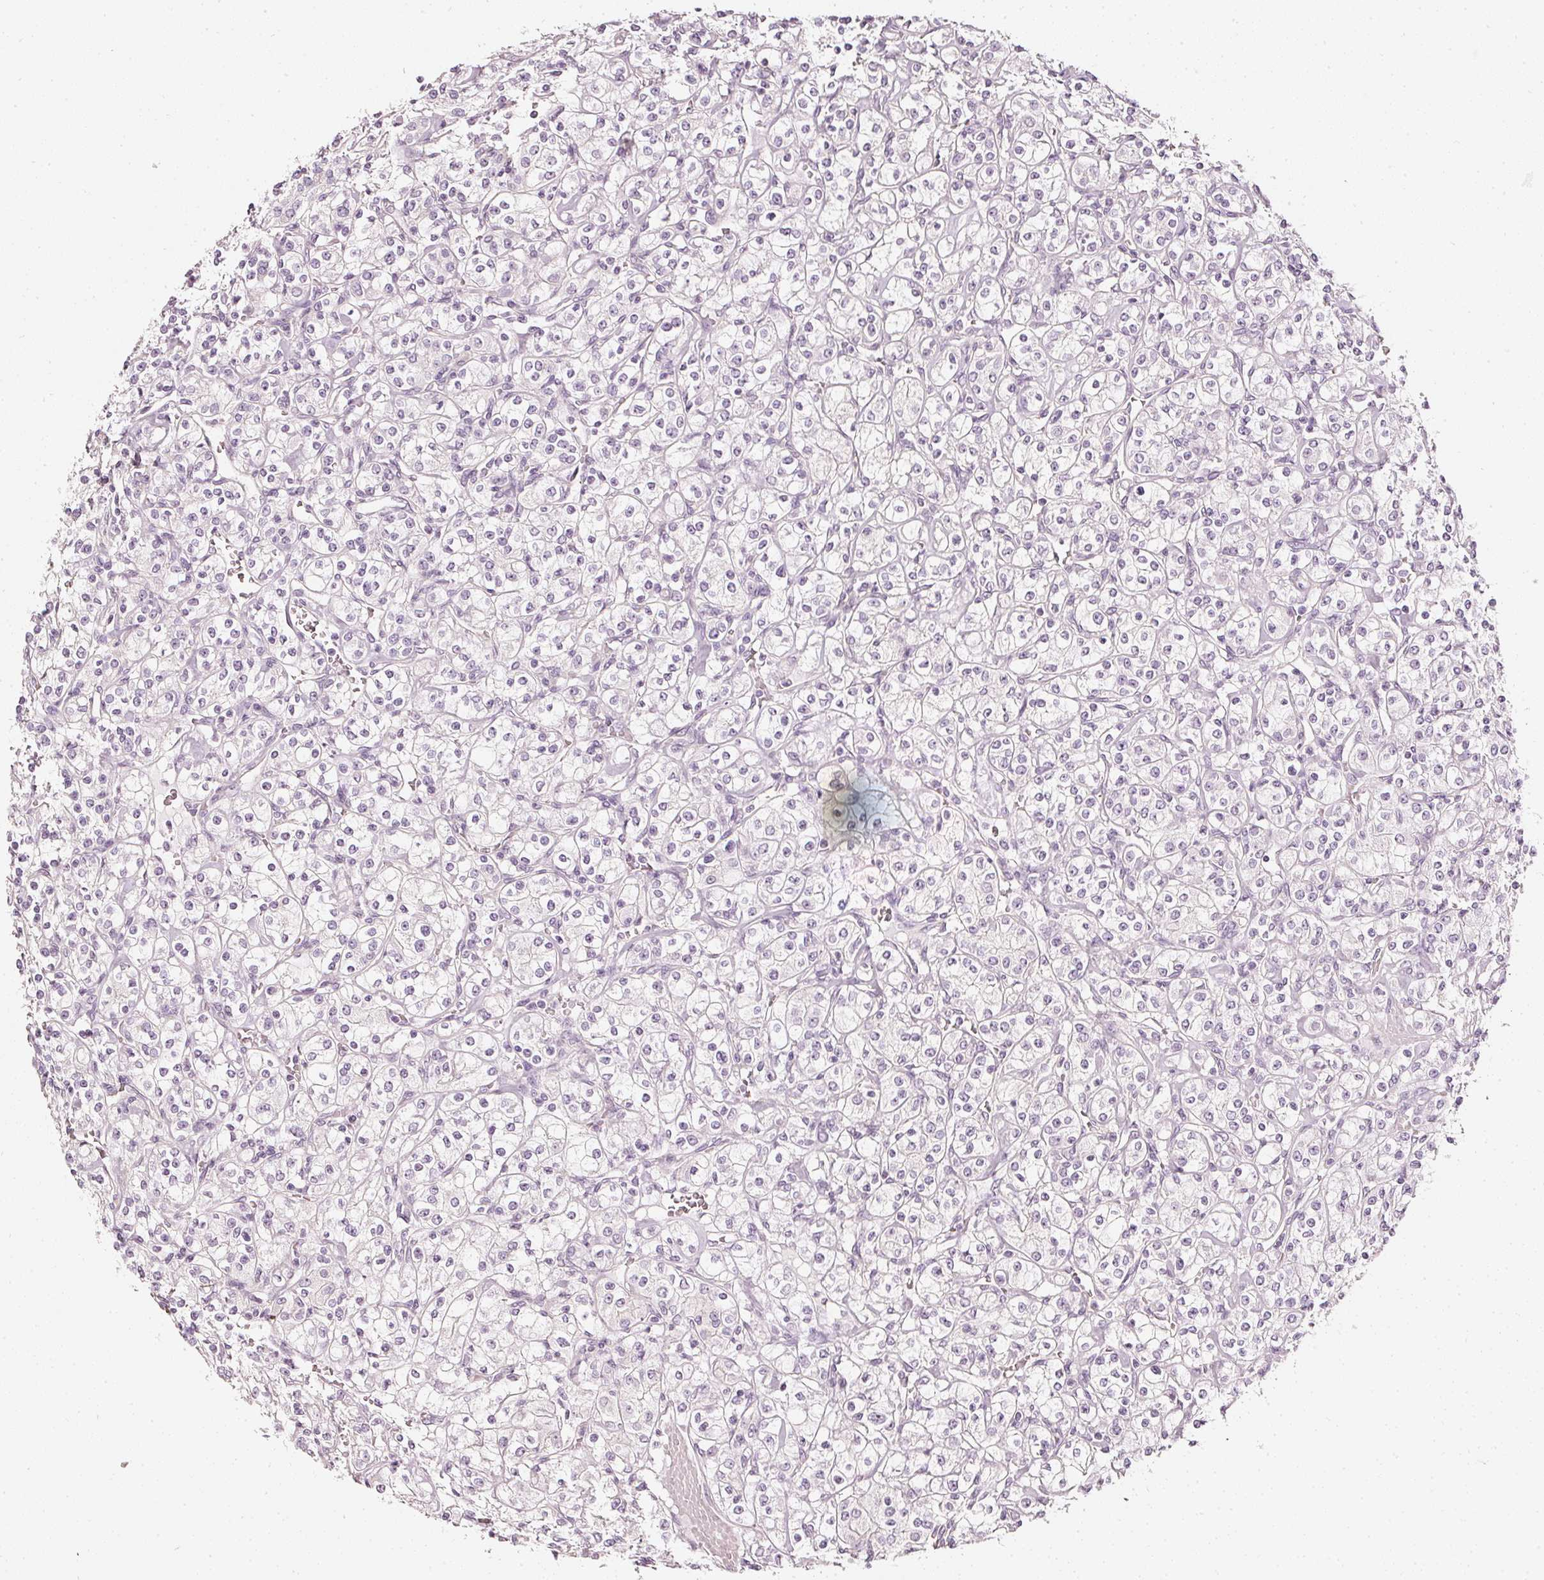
{"staining": {"intensity": "negative", "quantity": "none", "location": "none"}, "tissue": "renal cancer", "cell_type": "Tumor cells", "image_type": "cancer", "snomed": [{"axis": "morphology", "description": "Adenocarcinoma, NOS"}, {"axis": "topography", "description": "Kidney"}], "caption": "This histopathology image is of adenocarcinoma (renal) stained with IHC to label a protein in brown with the nuclei are counter-stained blue. There is no staining in tumor cells.", "gene": "CNP", "patient": {"sex": "male", "age": 77}}